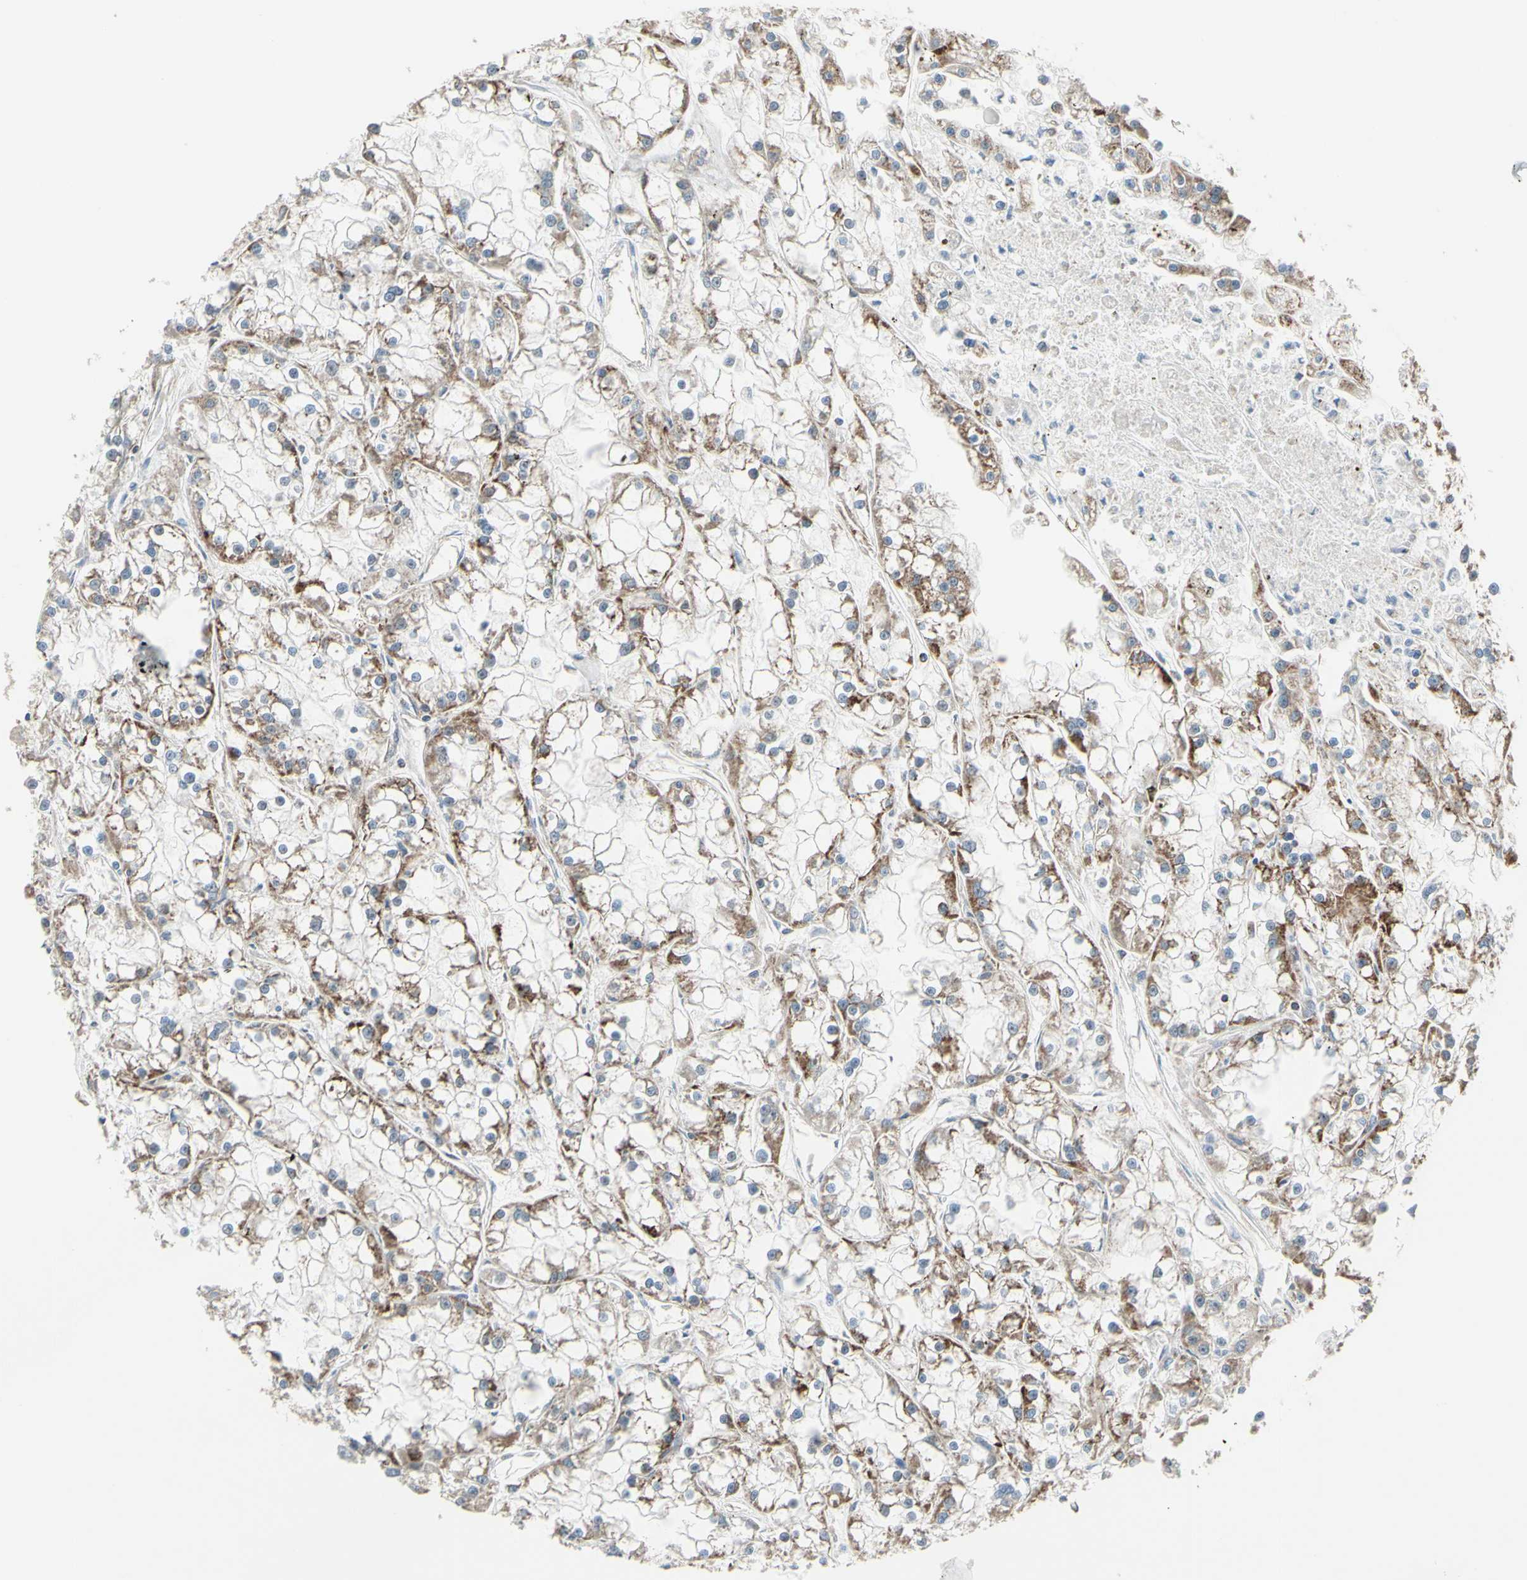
{"staining": {"intensity": "weak", "quantity": "25%-75%", "location": "cytoplasmic/membranous"}, "tissue": "renal cancer", "cell_type": "Tumor cells", "image_type": "cancer", "snomed": [{"axis": "morphology", "description": "Adenocarcinoma, NOS"}, {"axis": "topography", "description": "Kidney"}], "caption": "Protein staining shows weak cytoplasmic/membranous positivity in about 25%-75% of tumor cells in renal adenocarcinoma. The protein is stained brown, and the nuclei are stained in blue (DAB (3,3'-diaminobenzidine) IHC with brightfield microscopy, high magnification).", "gene": "FAM171B", "patient": {"sex": "female", "age": 52}}